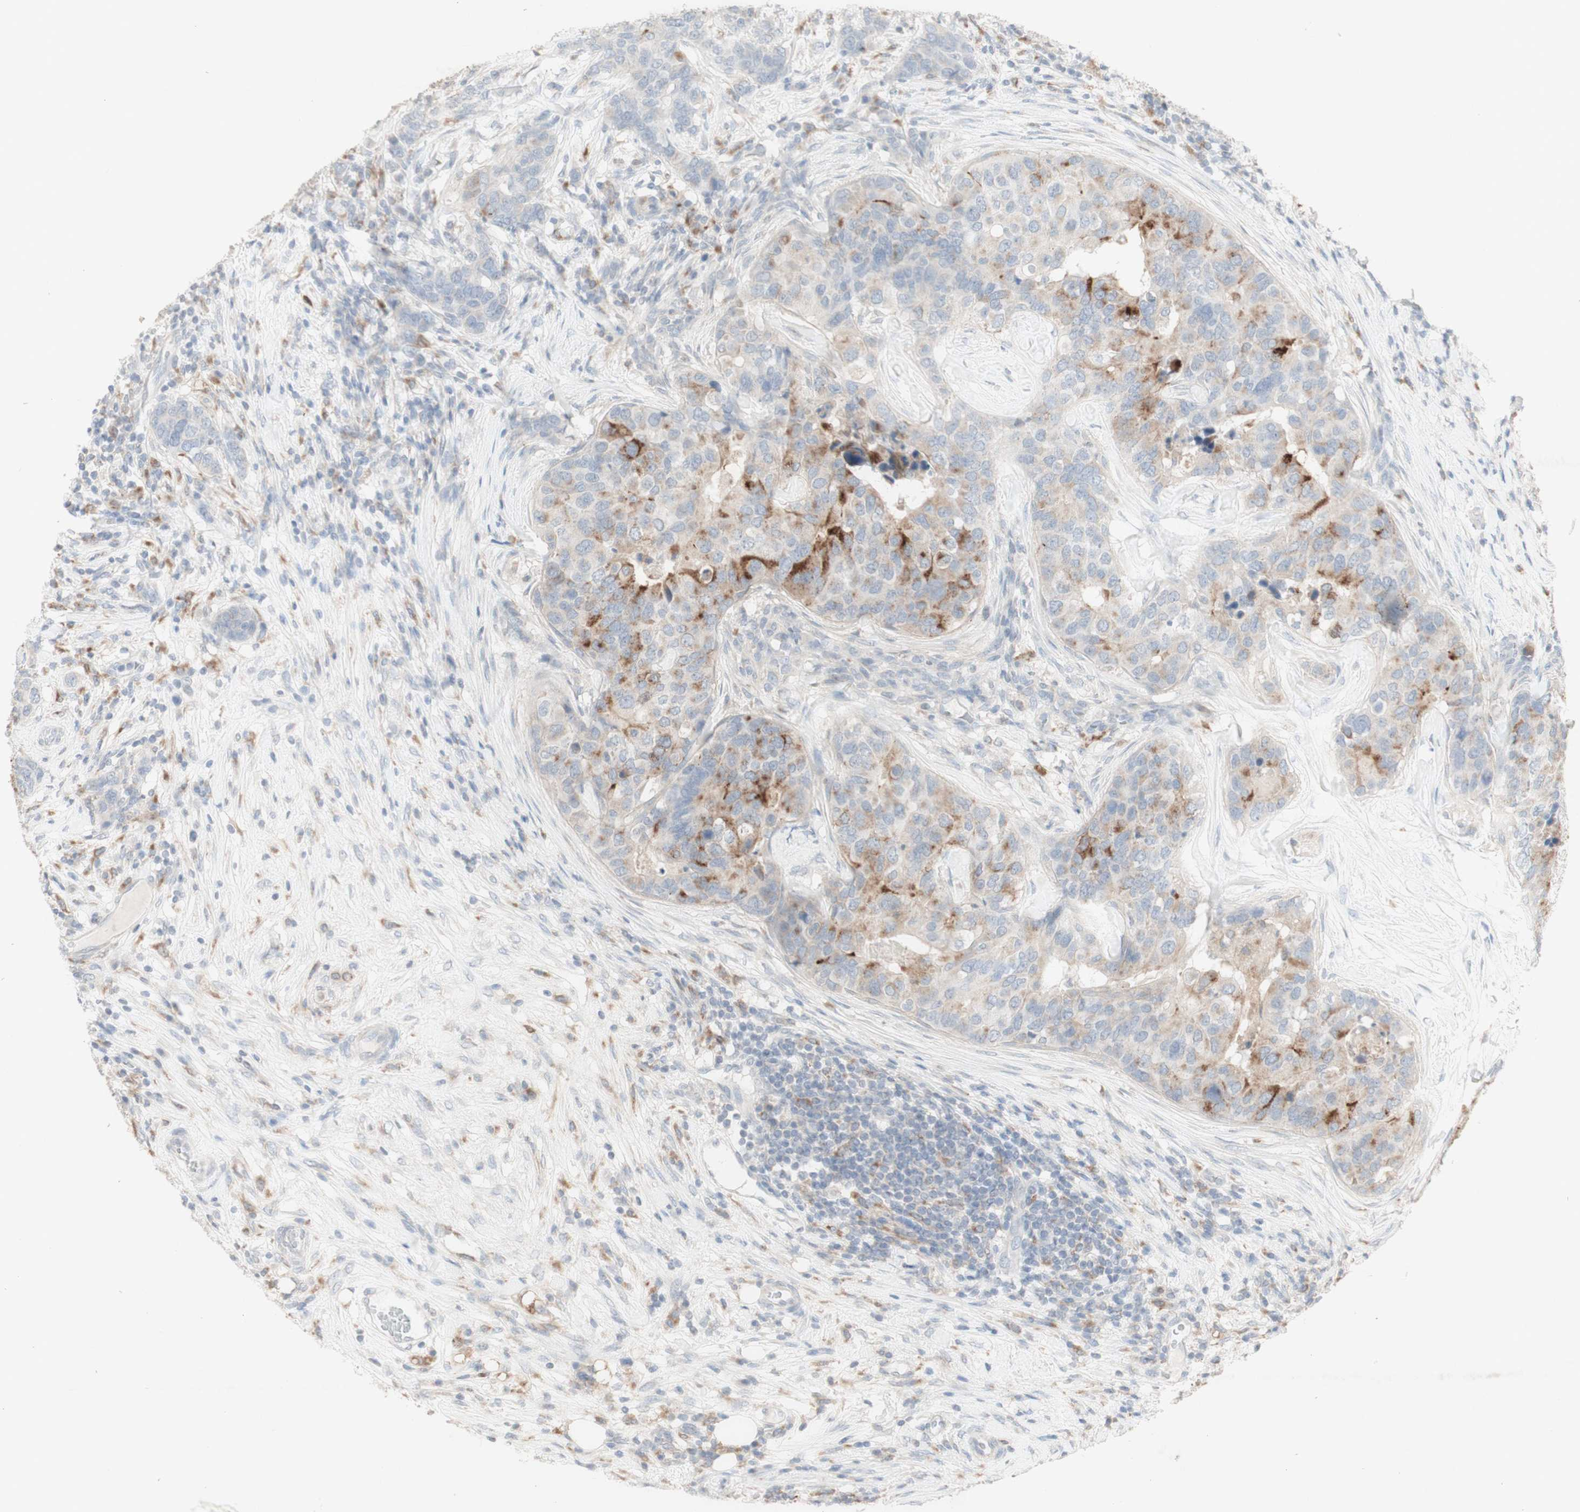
{"staining": {"intensity": "moderate", "quantity": "<25%", "location": "cytoplasmic/membranous"}, "tissue": "breast cancer", "cell_type": "Tumor cells", "image_type": "cancer", "snomed": [{"axis": "morphology", "description": "Lobular carcinoma"}, {"axis": "topography", "description": "Breast"}], "caption": "Breast lobular carcinoma stained with DAB (3,3'-diaminobenzidine) immunohistochemistry (IHC) demonstrates low levels of moderate cytoplasmic/membranous expression in approximately <25% of tumor cells. (Stains: DAB (3,3'-diaminobenzidine) in brown, nuclei in blue, Microscopy: brightfield microscopy at high magnification).", "gene": "ATP6V1B1", "patient": {"sex": "female", "age": 59}}